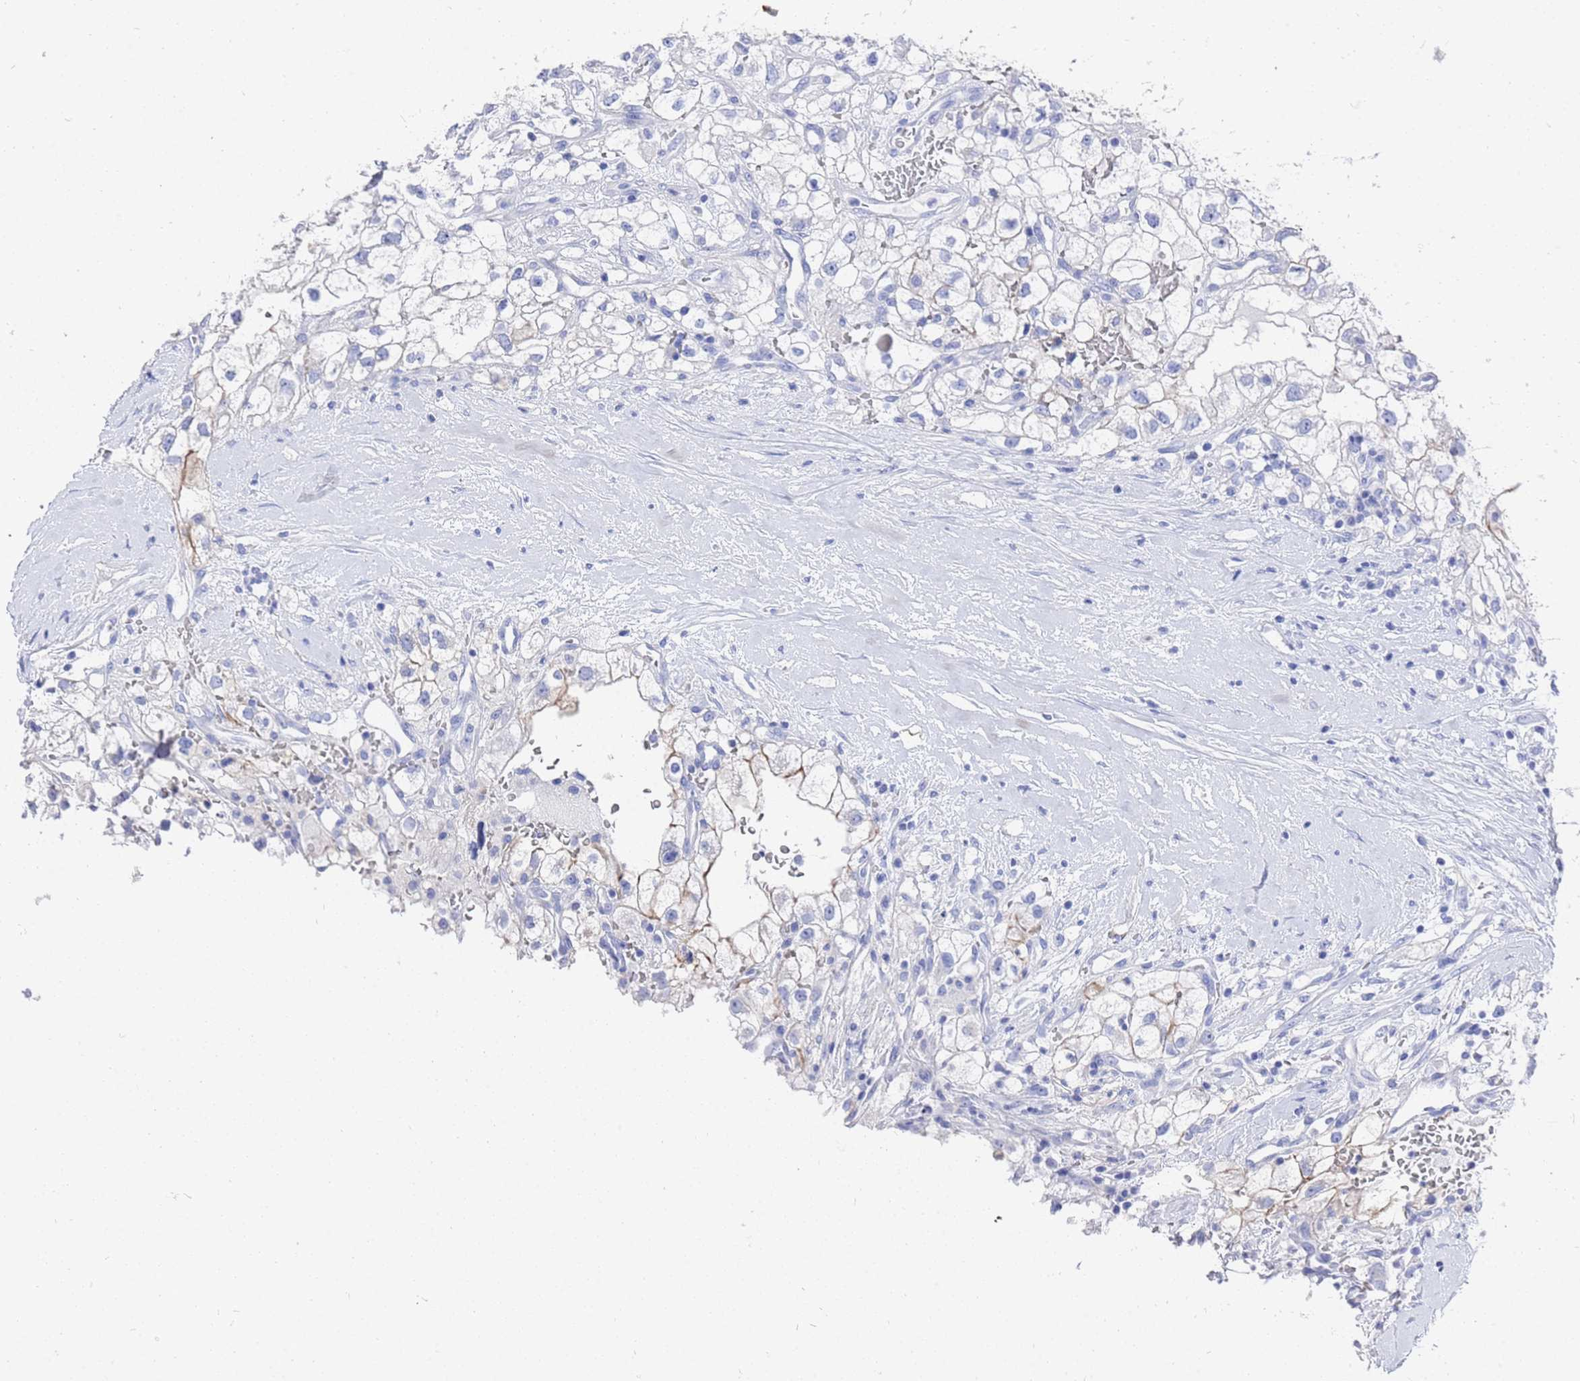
{"staining": {"intensity": "weak", "quantity": "<25%", "location": "cytoplasmic/membranous"}, "tissue": "renal cancer", "cell_type": "Tumor cells", "image_type": "cancer", "snomed": [{"axis": "morphology", "description": "Adenocarcinoma, NOS"}, {"axis": "topography", "description": "Kidney"}], "caption": "Immunohistochemistry (IHC) micrograph of human renal cancer (adenocarcinoma) stained for a protein (brown), which exhibits no expression in tumor cells.", "gene": "GGT1", "patient": {"sex": "male", "age": 59}}